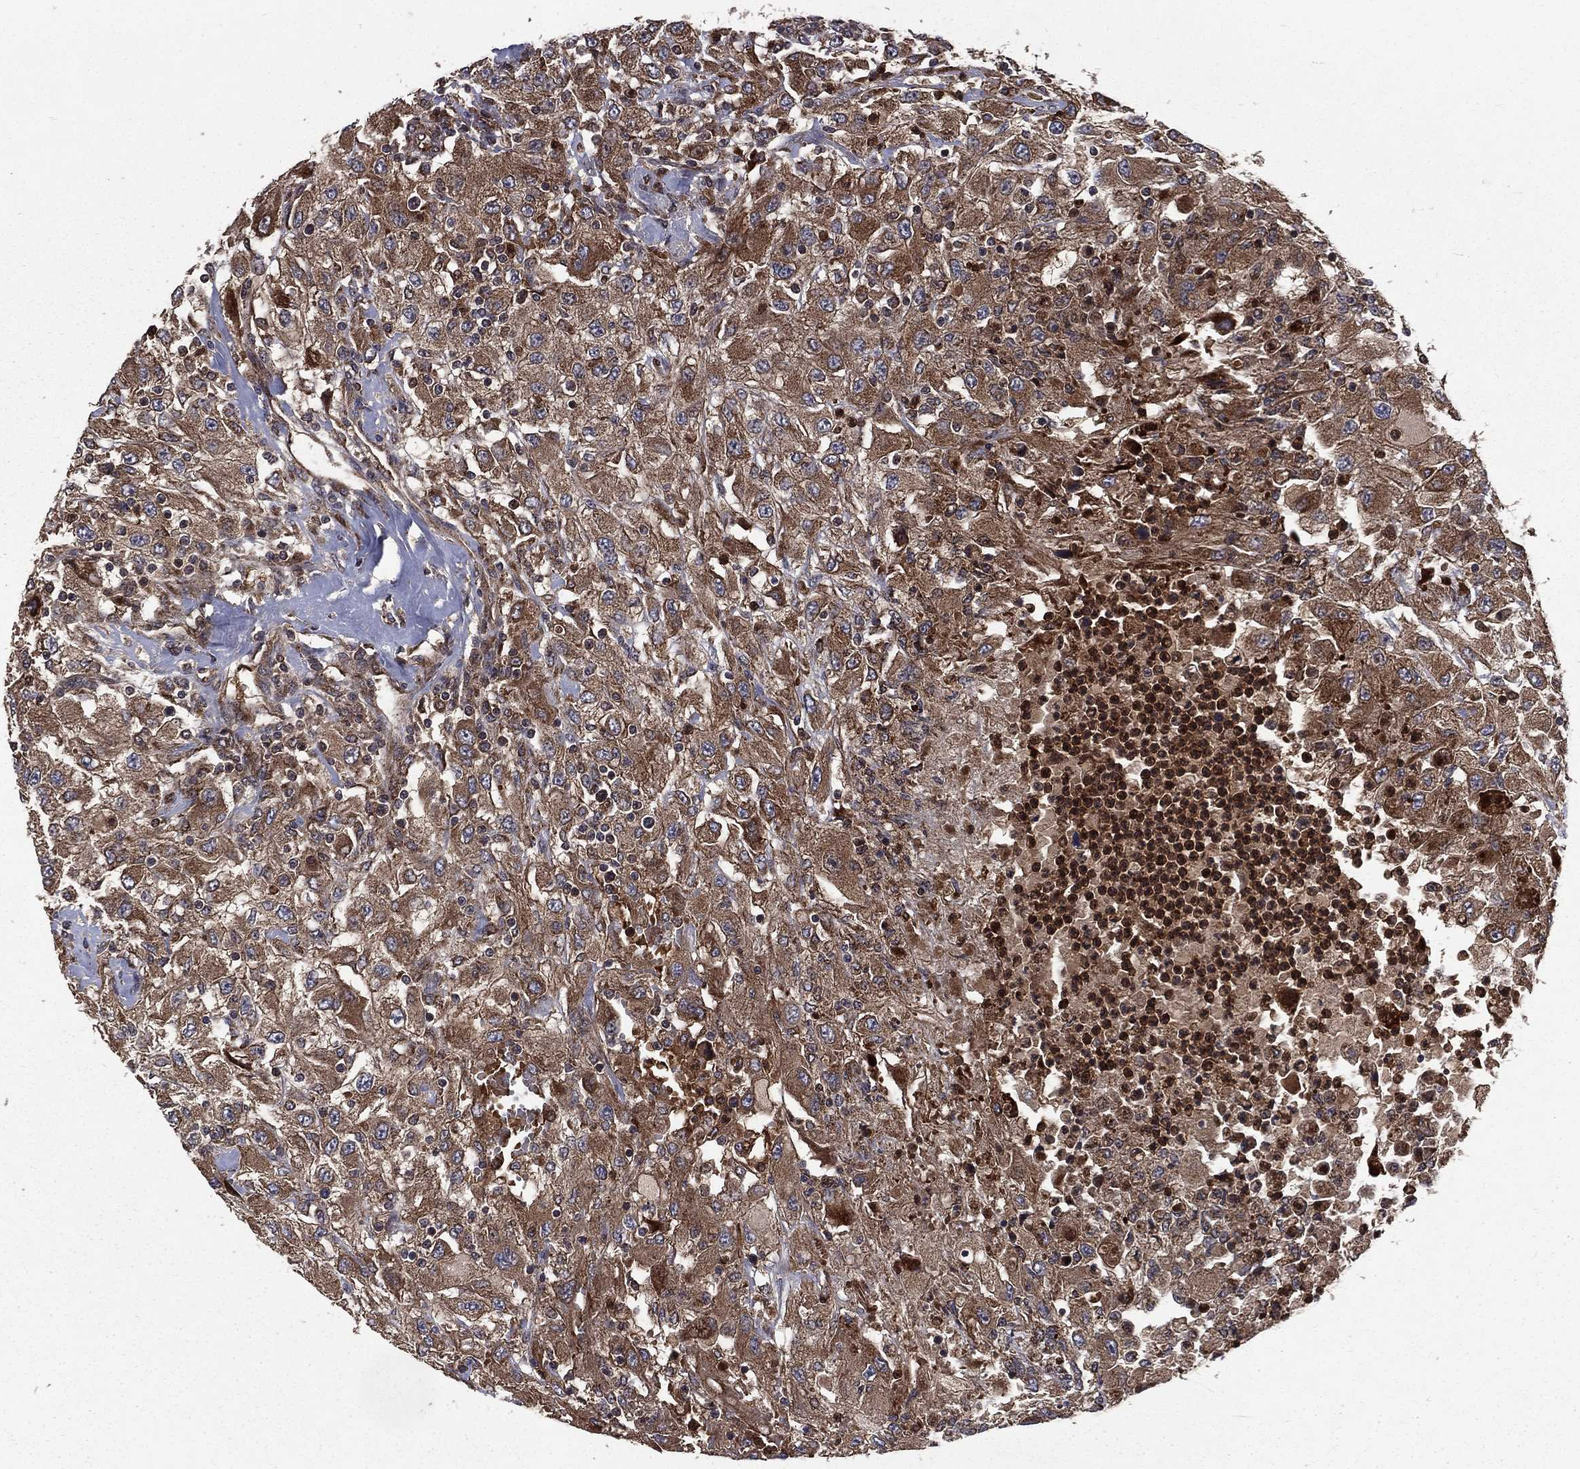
{"staining": {"intensity": "moderate", "quantity": ">75%", "location": "cytoplasmic/membranous"}, "tissue": "renal cancer", "cell_type": "Tumor cells", "image_type": "cancer", "snomed": [{"axis": "morphology", "description": "Adenocarcinoma, NOS"}, {"axis": "topography", "description": "Kidney"}], "caption": "The immunohistochemical stain highlights moderate cytoplasmic/membranous expression in tumor cells of renal adenocarcinoma tissue. The staining is performed using DAB (3,3'-diaminobenzidine) brown chromogen to label protein expression. The nuclei are counter-stained blue using hematoxylin.", "gene": "LENG8", "patient": {"sex": "female", "age": 67}}